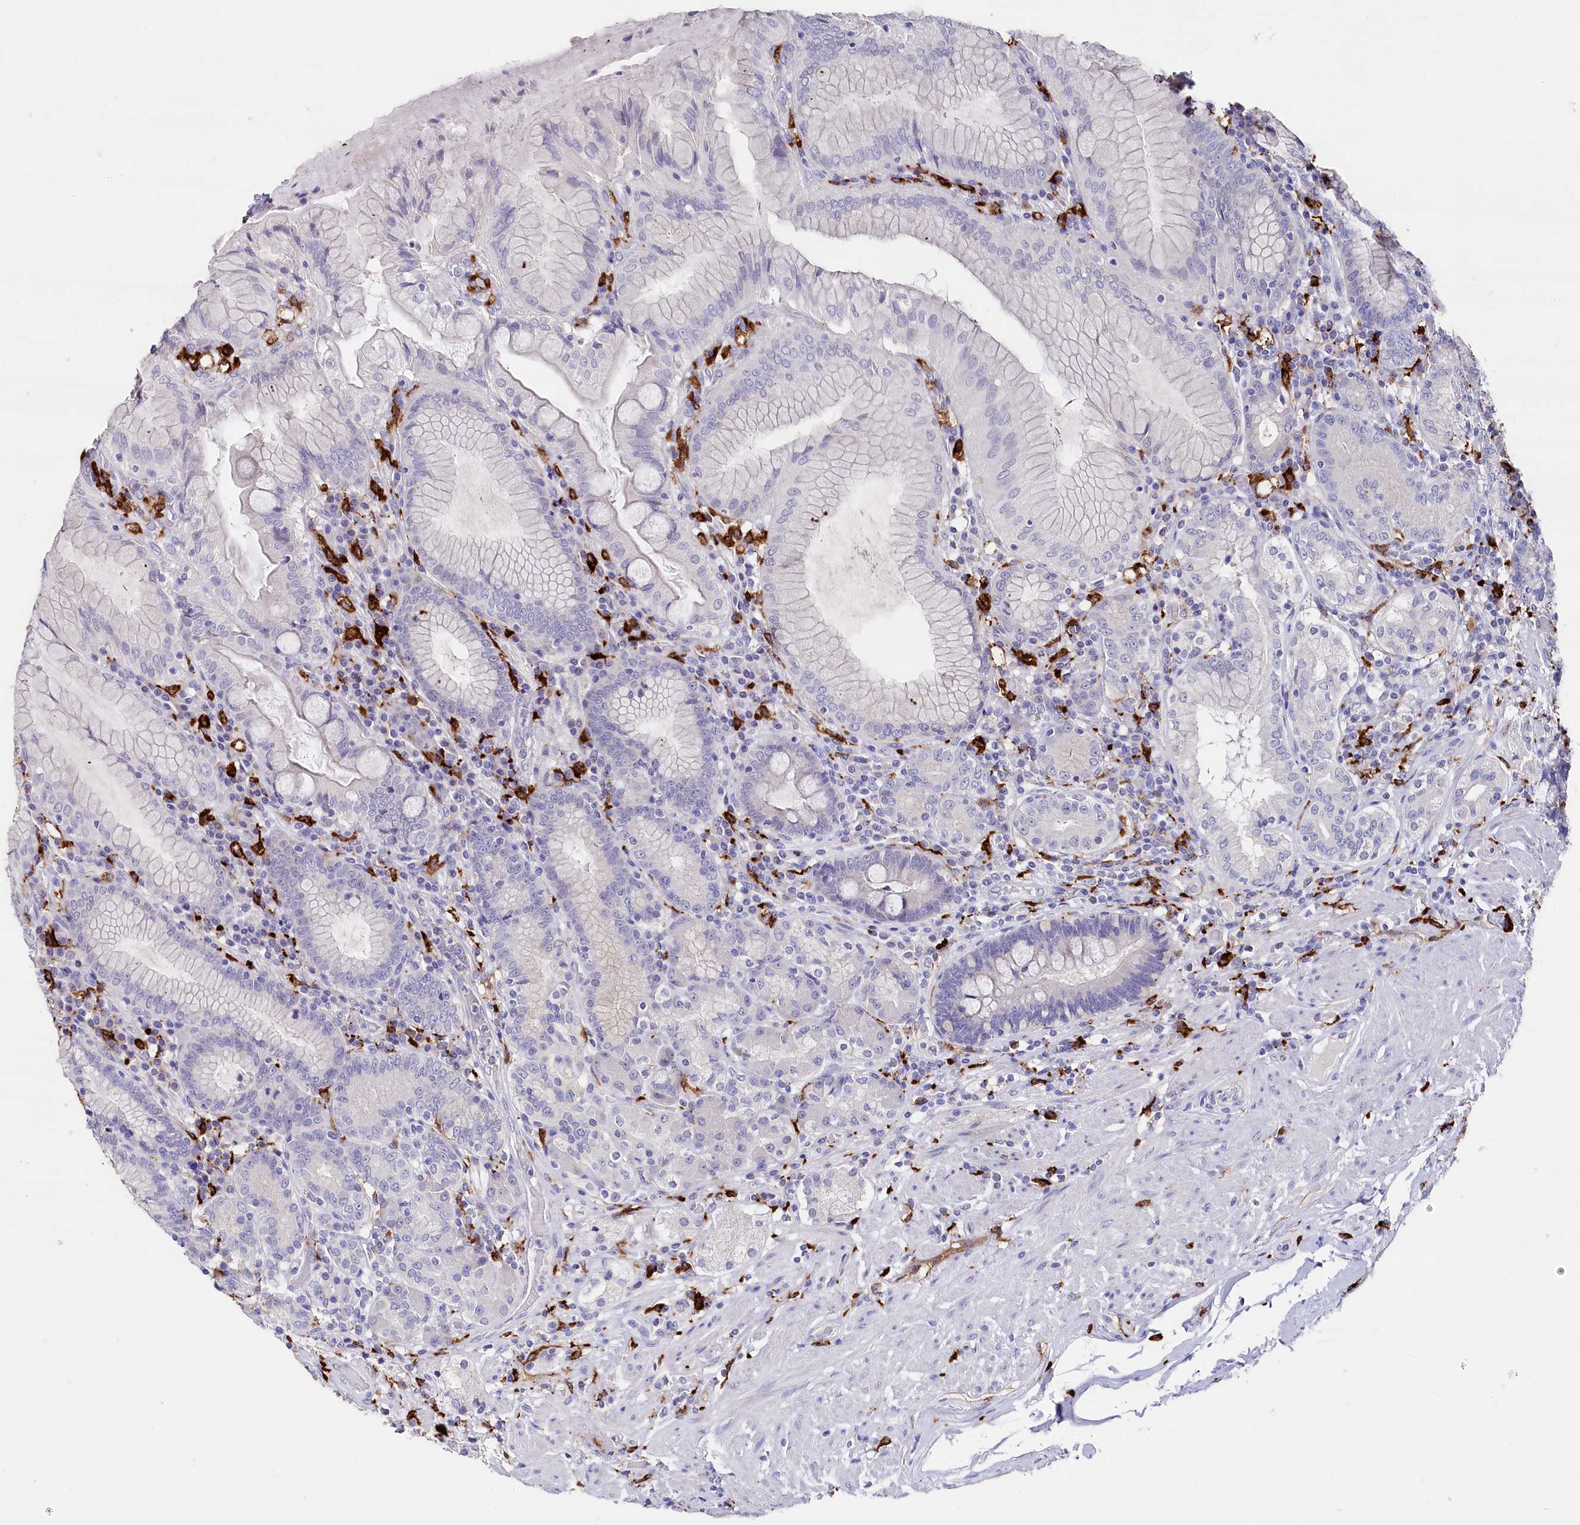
{"staining": {"intensity": "negative", "quantity": "none", "location": "none"}, "tissue": "stomach", "cell_type": "Glandular cells", "image_type": "normal", "snomed": [{"axis": "morphology", "description": "Normal tissue, NOS"}, {"axis": "topography", "description": "Stomach, upper"}, {"axis": "topography", "description": "Stomach, lower"}], "caption": "This is a image of IHC staining of benign stomach, which shows no staining in glandular cells.", "gene": "CLEC4M", "patient": {"sex": "female", "age": 76}}